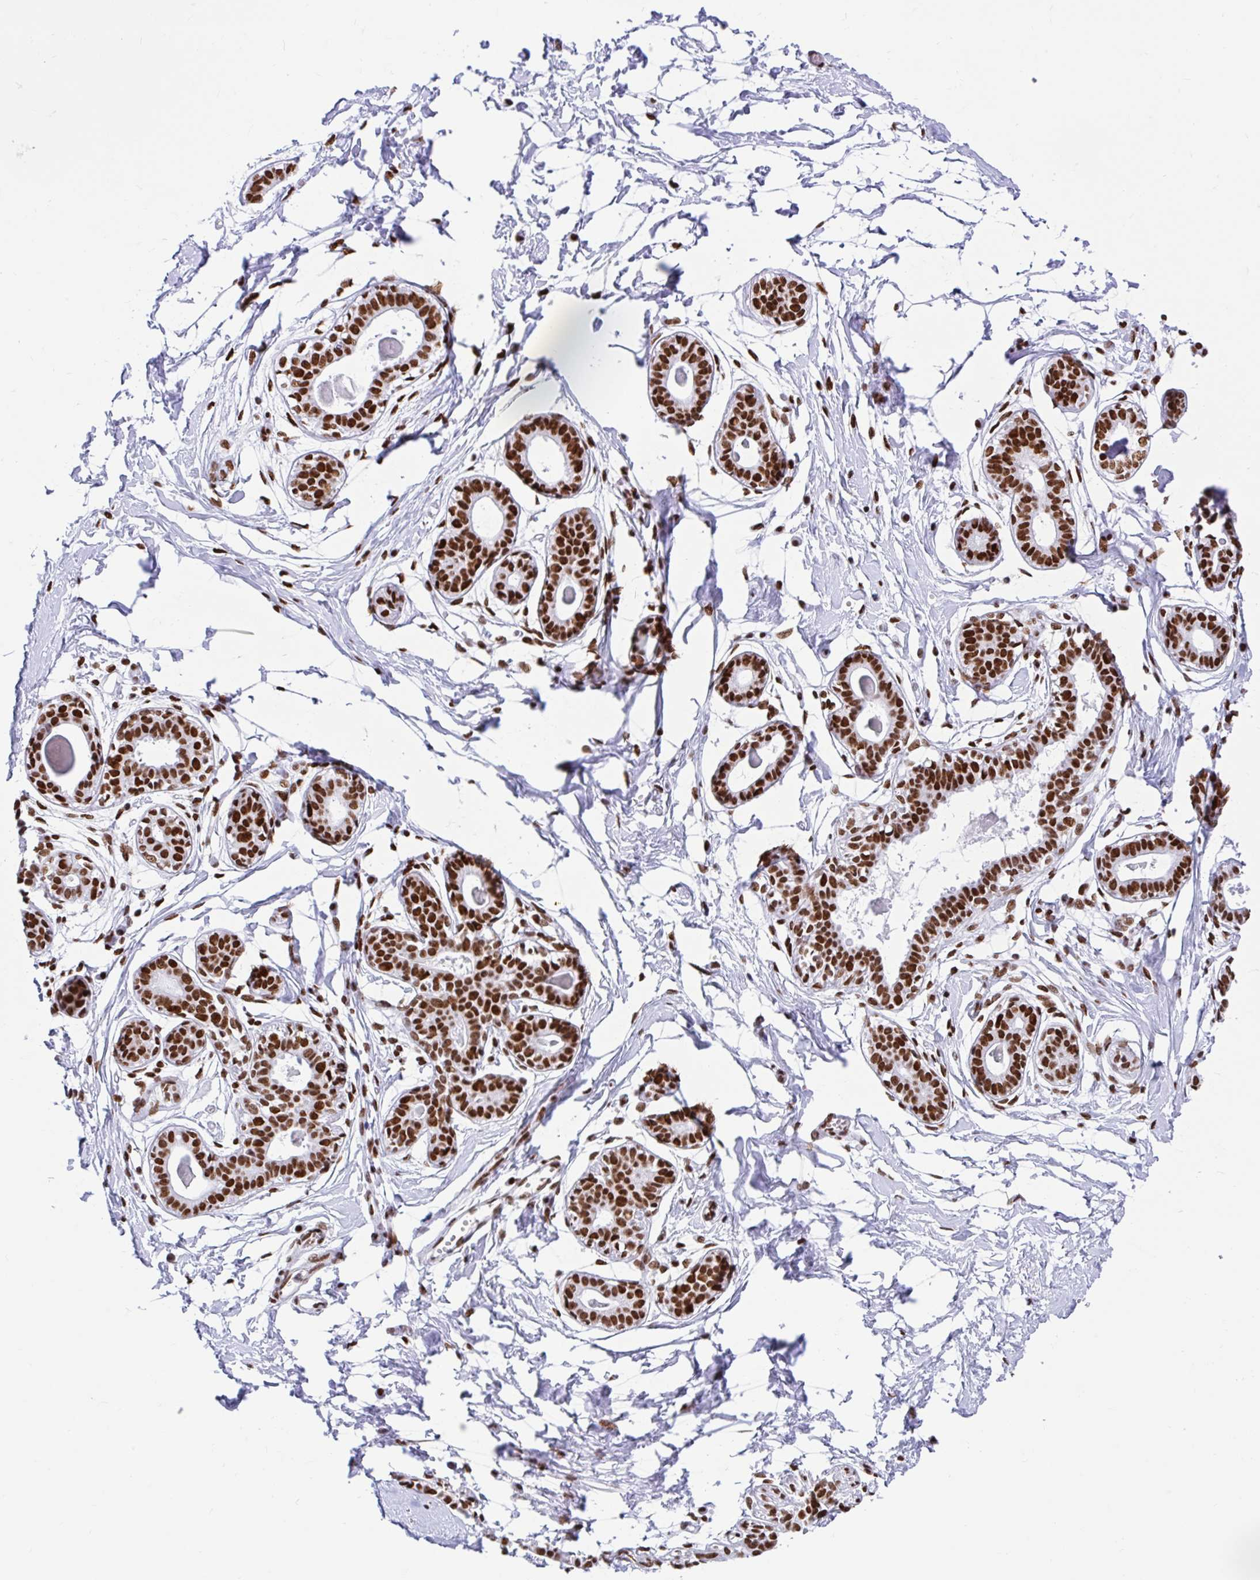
{"staining": {"intensity": "strong", "quantity": ">75%", "location": "nuclear"}, "tissue": "breast", "cell_type": "Adipocytes", "image_type": "normal", "snomed": [{"axis": "morphology", "description": "Normal tissue, NOS"}, {"axis": "topography", "description": "Breast"}], "caption": "The immunohistochemical stain shows strong nuclear expression in adipocytes of benign breast. The staining is performed using DAB (3,3'-diaminobenzidine) brown chromogen to label protein expression. The nuclei are counter-stained blue using hematoxylin.", "gene": "KHDRBS1", "patient": {"sex": "female", "age": 45}}